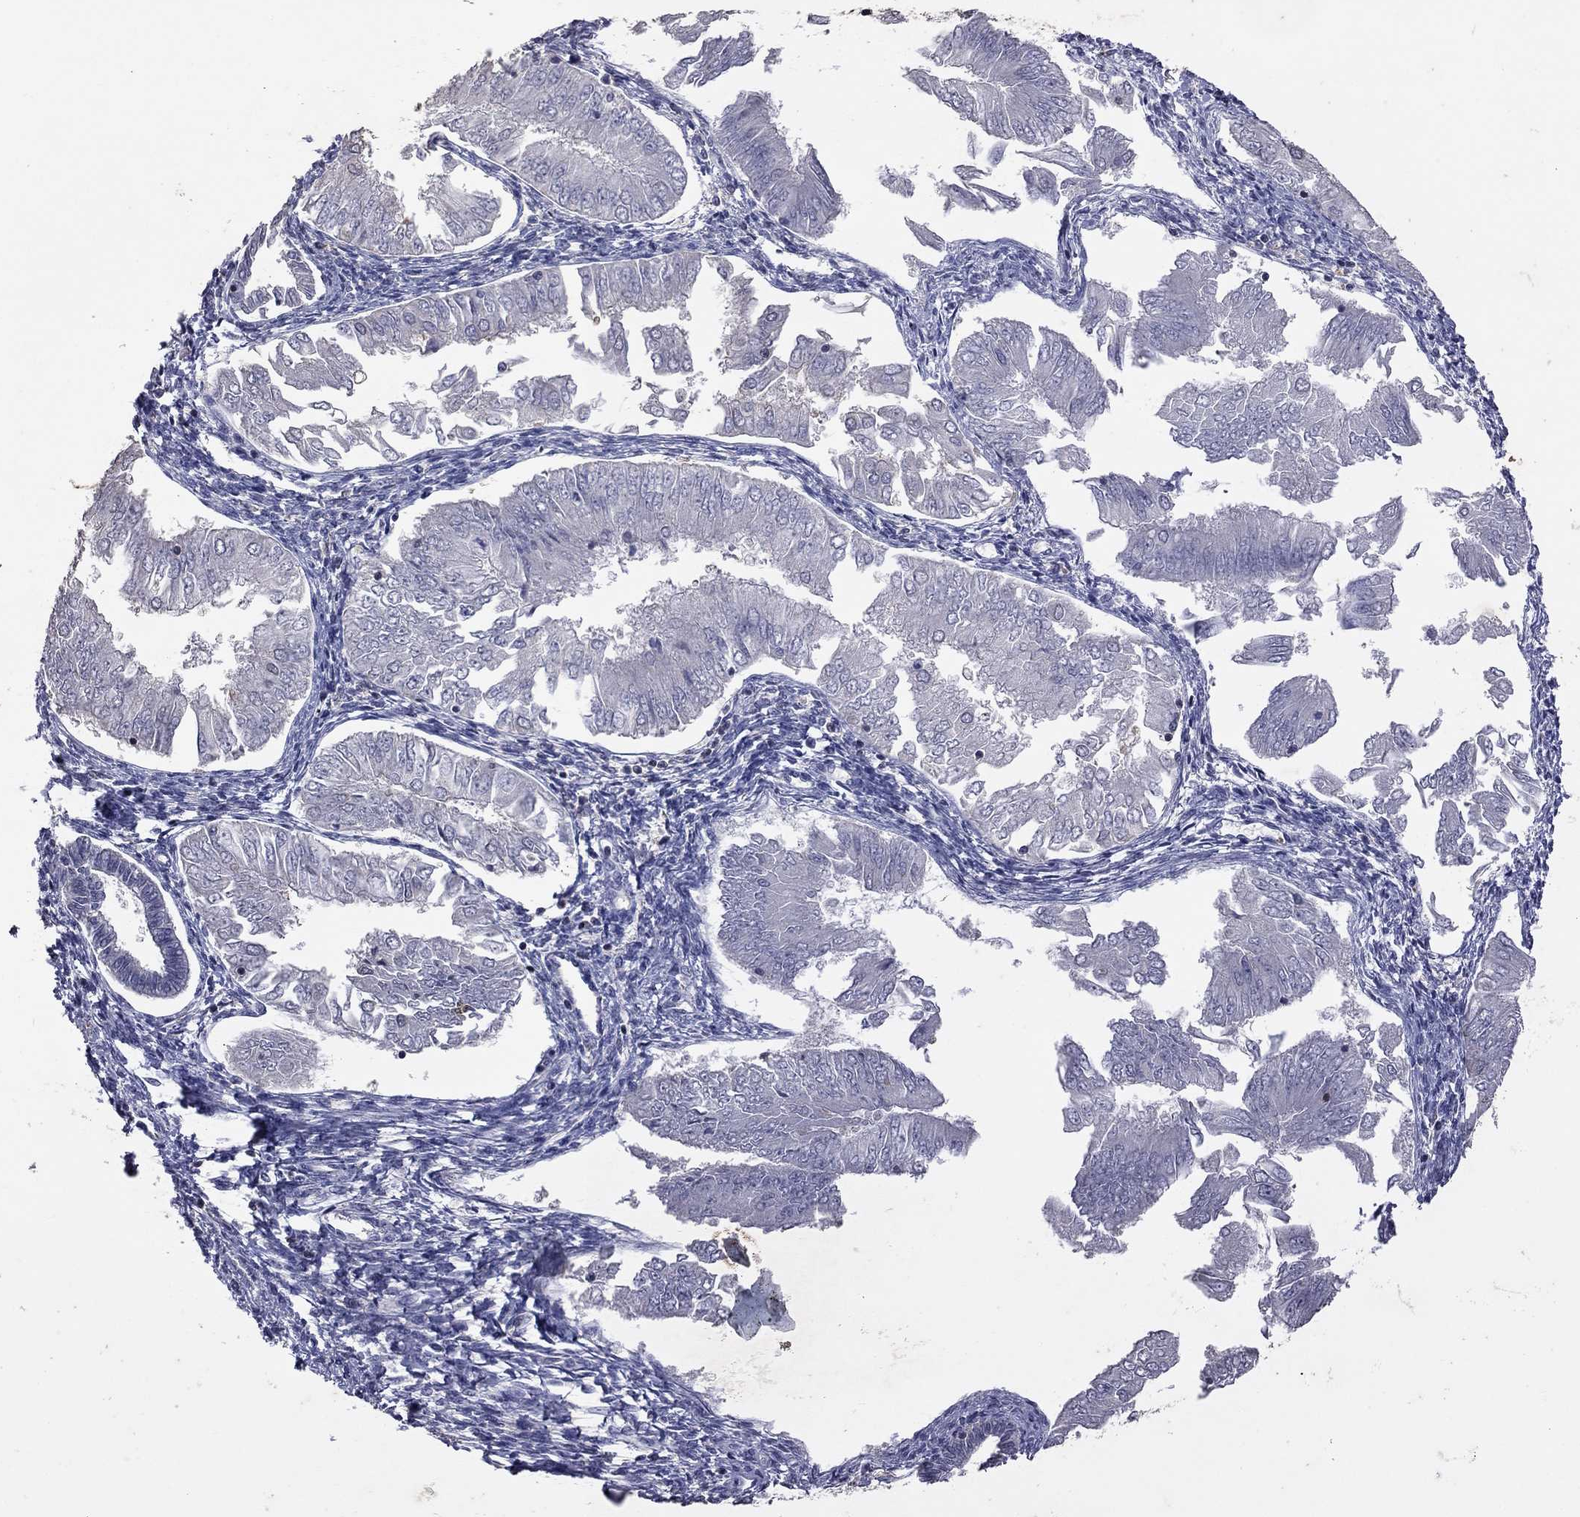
{"staining": {"intensity": "negative", "quantity": "none", "location": "none"}, "tissue": "endometrial cancer", "cell_type": "Tumor cells", "image_type": "cancer", "snomed": [{"axis": "morphology", "description": "Adenocarcinoma, NOS"}, {"axis": "topography", "description": "Endometrium"}], "caption": "High power microscopy histopathology image of an immunohistochemistry image of adenocarcinoma (endometrial), revealing no significant staining in tumor cells. (Stains: DAB immunohistochemistry with hematoxylin counter stain, Microscopy: brightfield microscopy at high magnification).", "gene": "IPCEF1", "patient": {"sex": "female", "age": 53}}